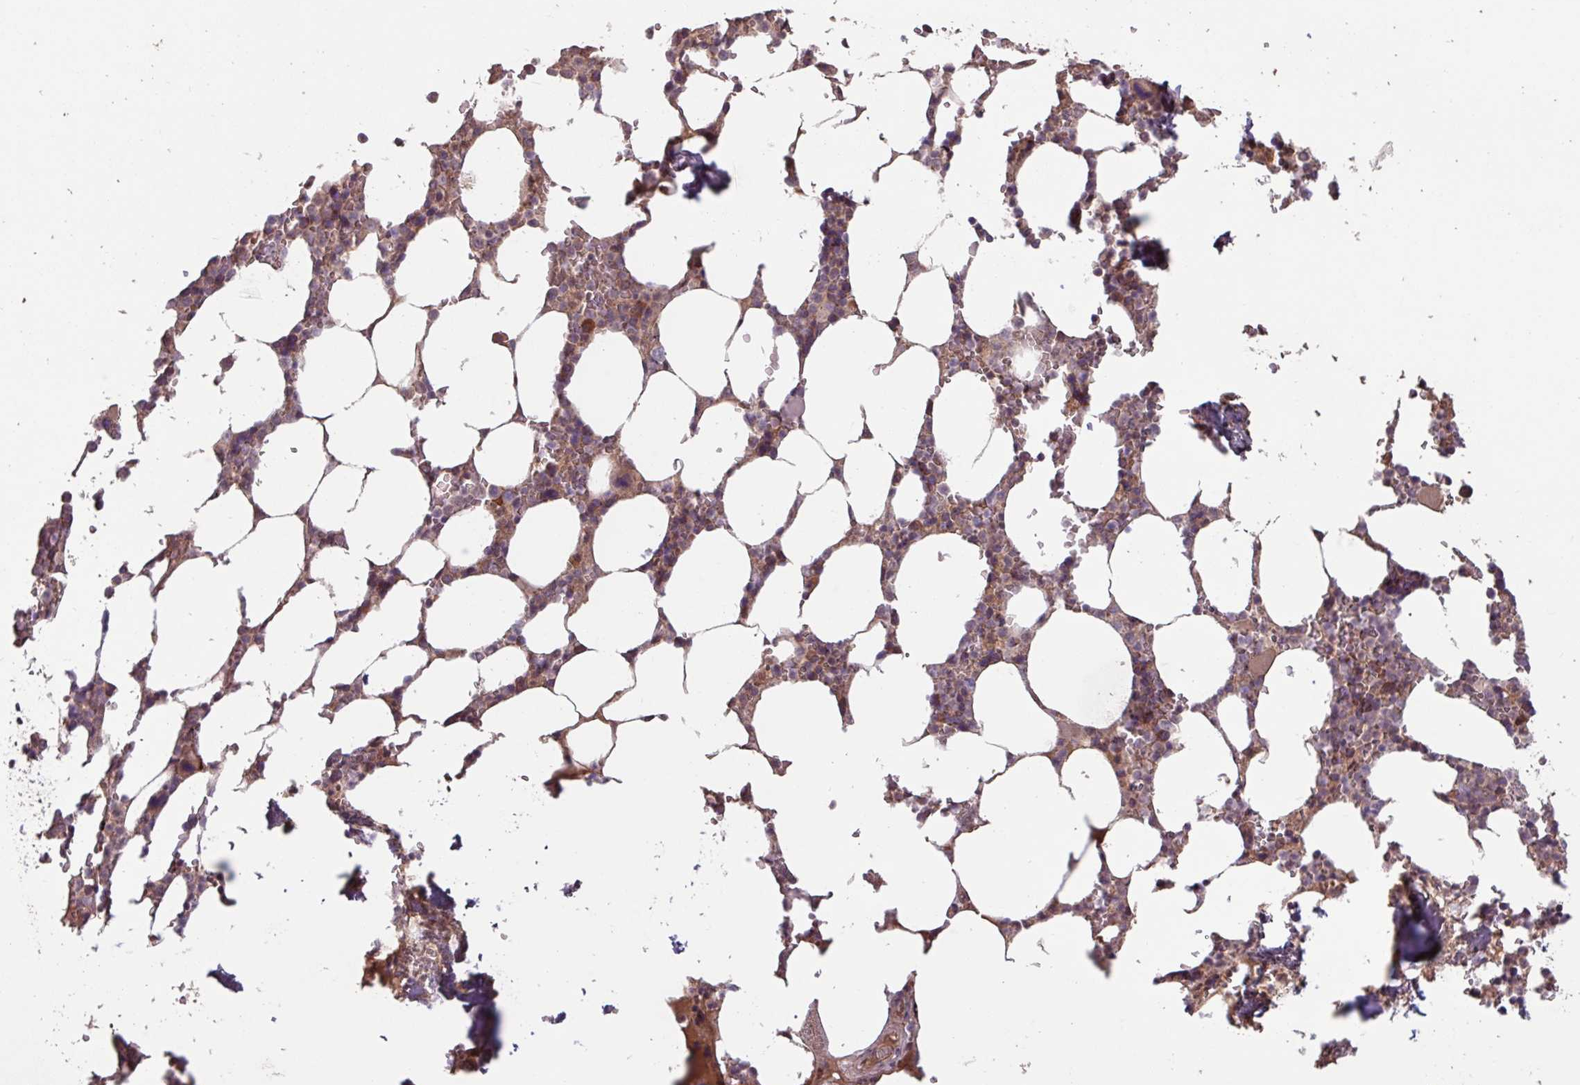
{"staining": {"intensity": "moderate", "quantity": "25%-75%", "location": "cytoplasmic/membranous,nuclear"}, "tissue": "bone marrow", "cell_type": "Hematopoietic cells", "image_type": "normal", "snomed": [{"axis": "morphology", "description": "Normal tissue, NOS"}, {"axis": "topography", "description": "Bone marrow"}], "caption": "High-magnification brightfield microscopy of normal bone marrow stained with DAB (3,3'-diaminobenzidine) (brown) and counterstained with hematoxylin (blue). hematopoietic cells exhibit moderate cytoplasmic/membranous,nuclear staining is present in approximately25%-75% of cells. (DAB (3,3'-diaminobenzidine) IHC, brown staining for protein, blue staining for nuclei).", "gene": "TMEM88", "patient": {"sex": "male", "age": 64}}